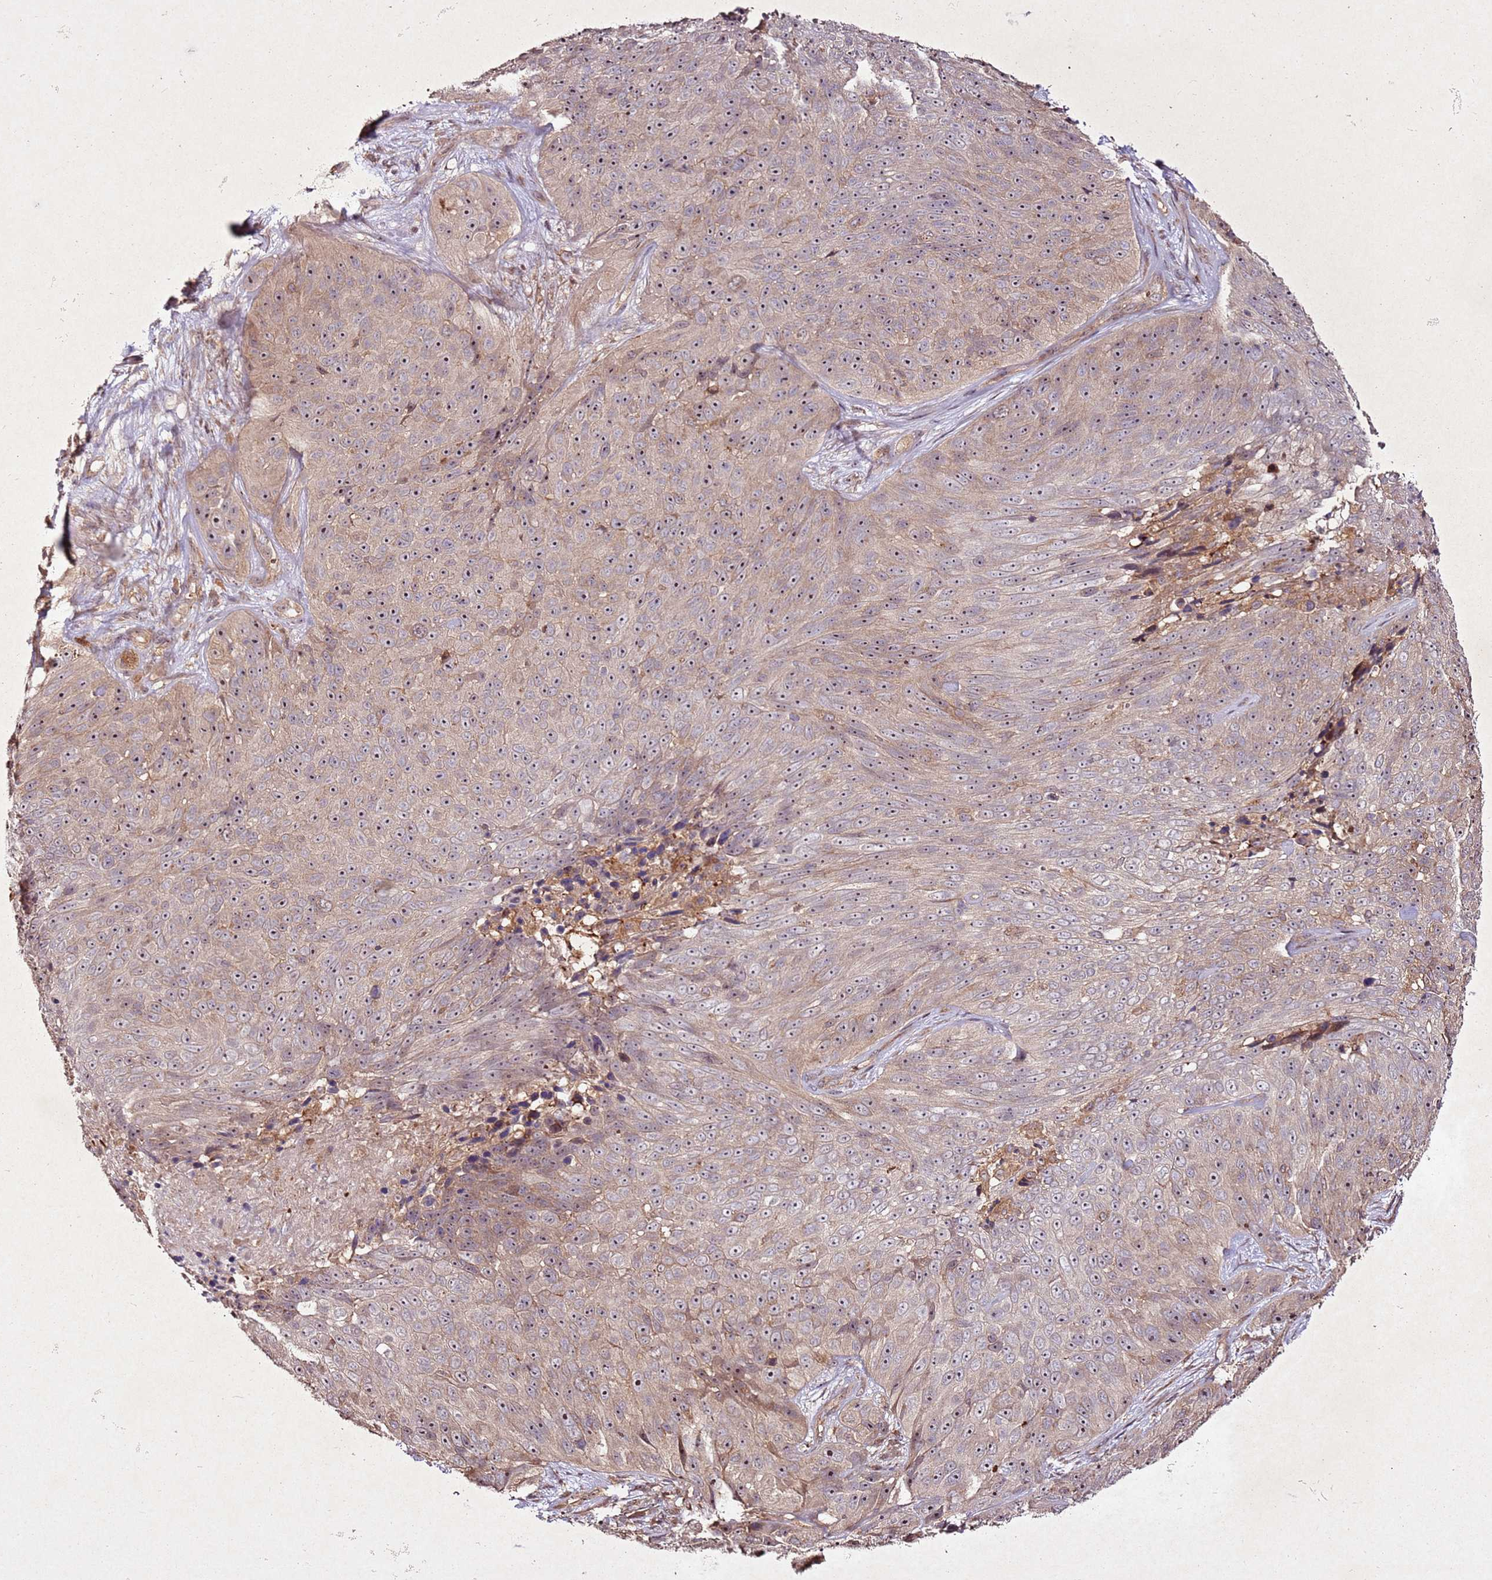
{"staining": {"intensity": "moderate", "quantity": ">75%", "location": "nuclear"}, "tissue": "skin cancer", "cell_type": "Tumor cells", "image_type": "cancer", "snomed": [{"axis": "morphology", "description": "Squamous cell carcinoma, NOS"}, {"axis": "topography", "description": "Skin"}], "caption": "A high-resolution micrograph shows IHC staining of skin cancer (squamous cell carcinoma), which shows moderate nuclear staining in approximately >75% of tumor cells.", "gene": "PTMA", "patient": {"sex": "female", "age": 87}}